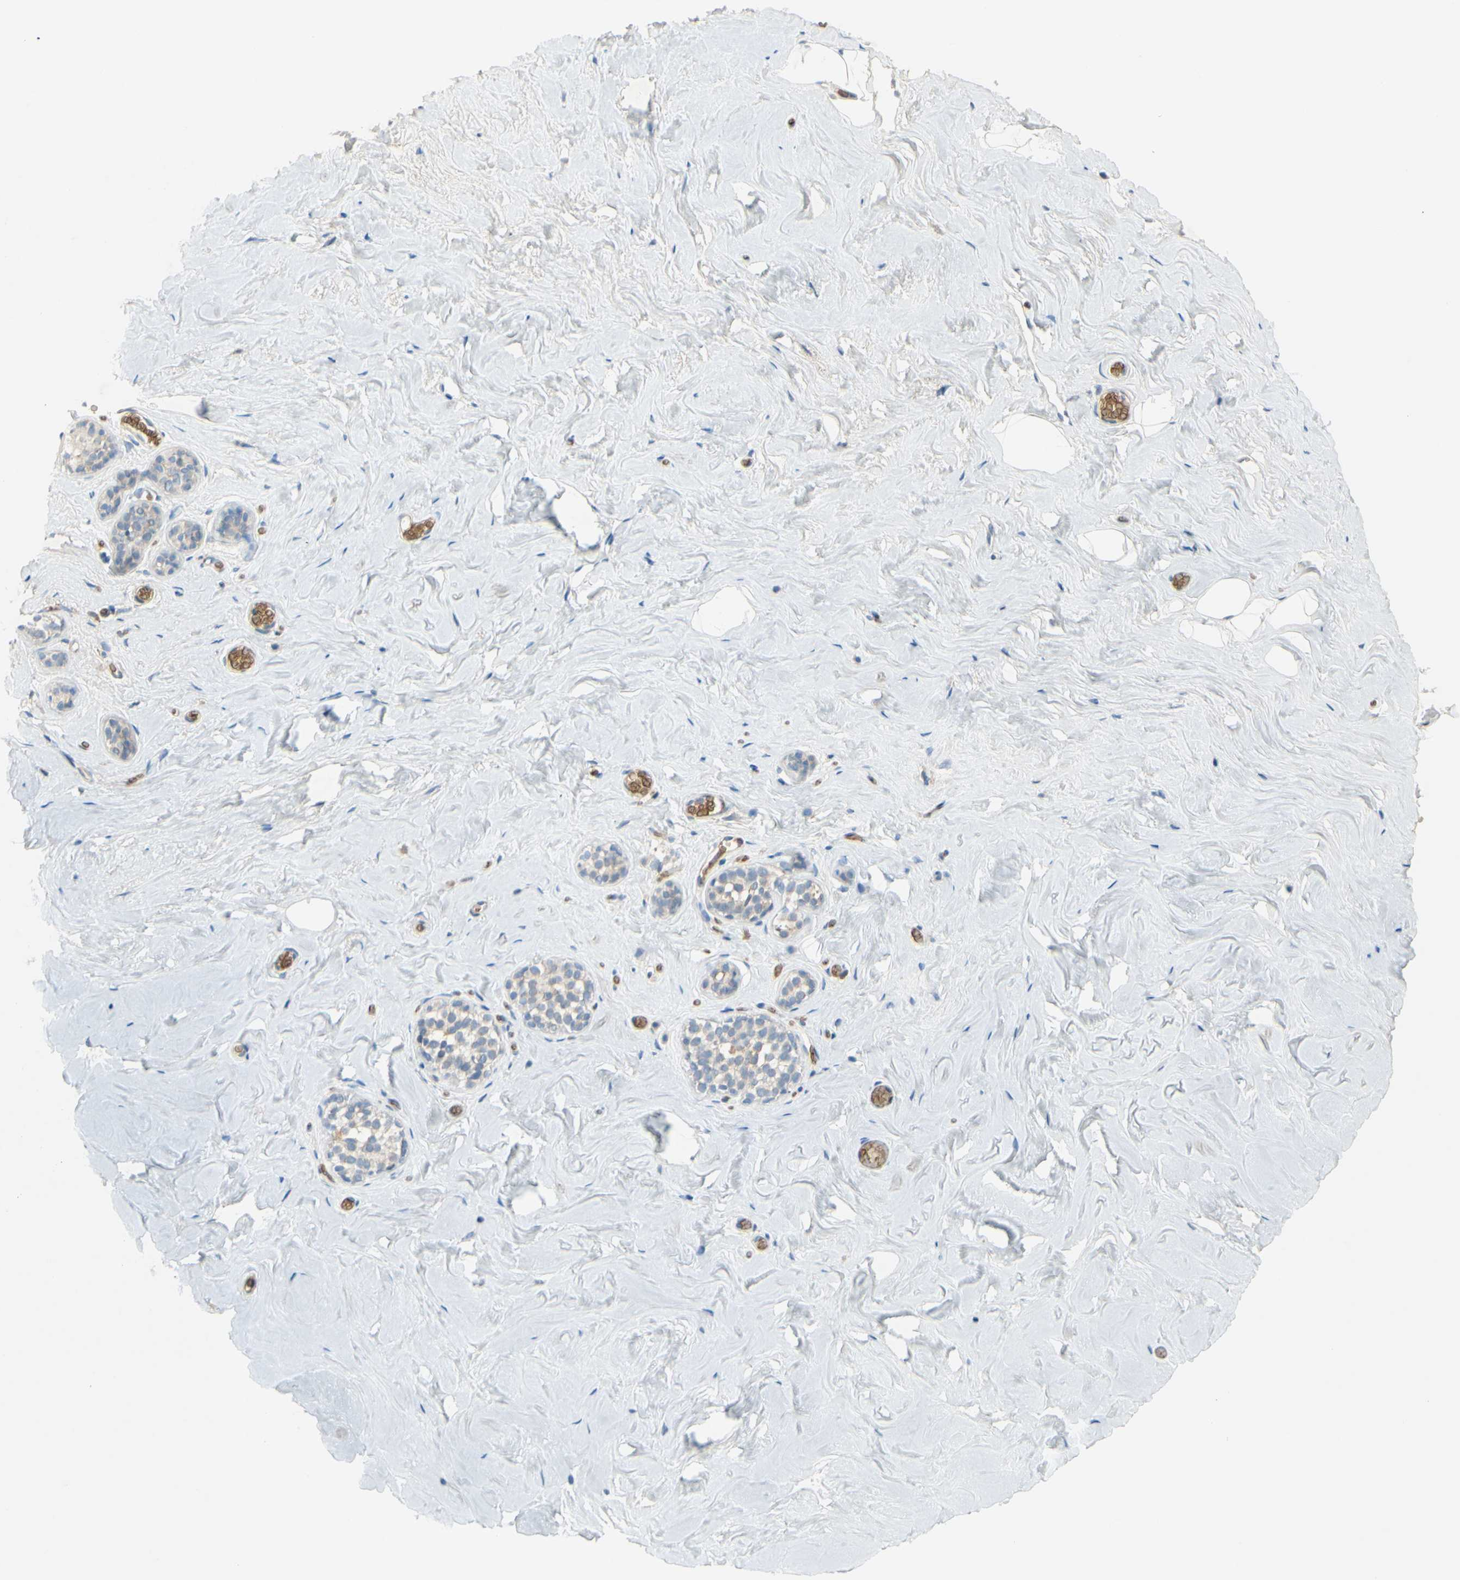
{"staining": {"intensity": "negative", "quantity": "none", "location": "none"}, "tissue": "breast", "cell_type": "Adipocytes", "image_type": "normal", "snomed": [{"axis": "morphology", "description": "Normal tissue, NOS"}, {"axis": "topography", "description": "Breast"}], "caption": "This is an immunohistochemistry photomicrograph of benign human breast. There is no expression in adipocytes.", "gene": "GYPC", "patient": {"sex": "female", "age": 75}}